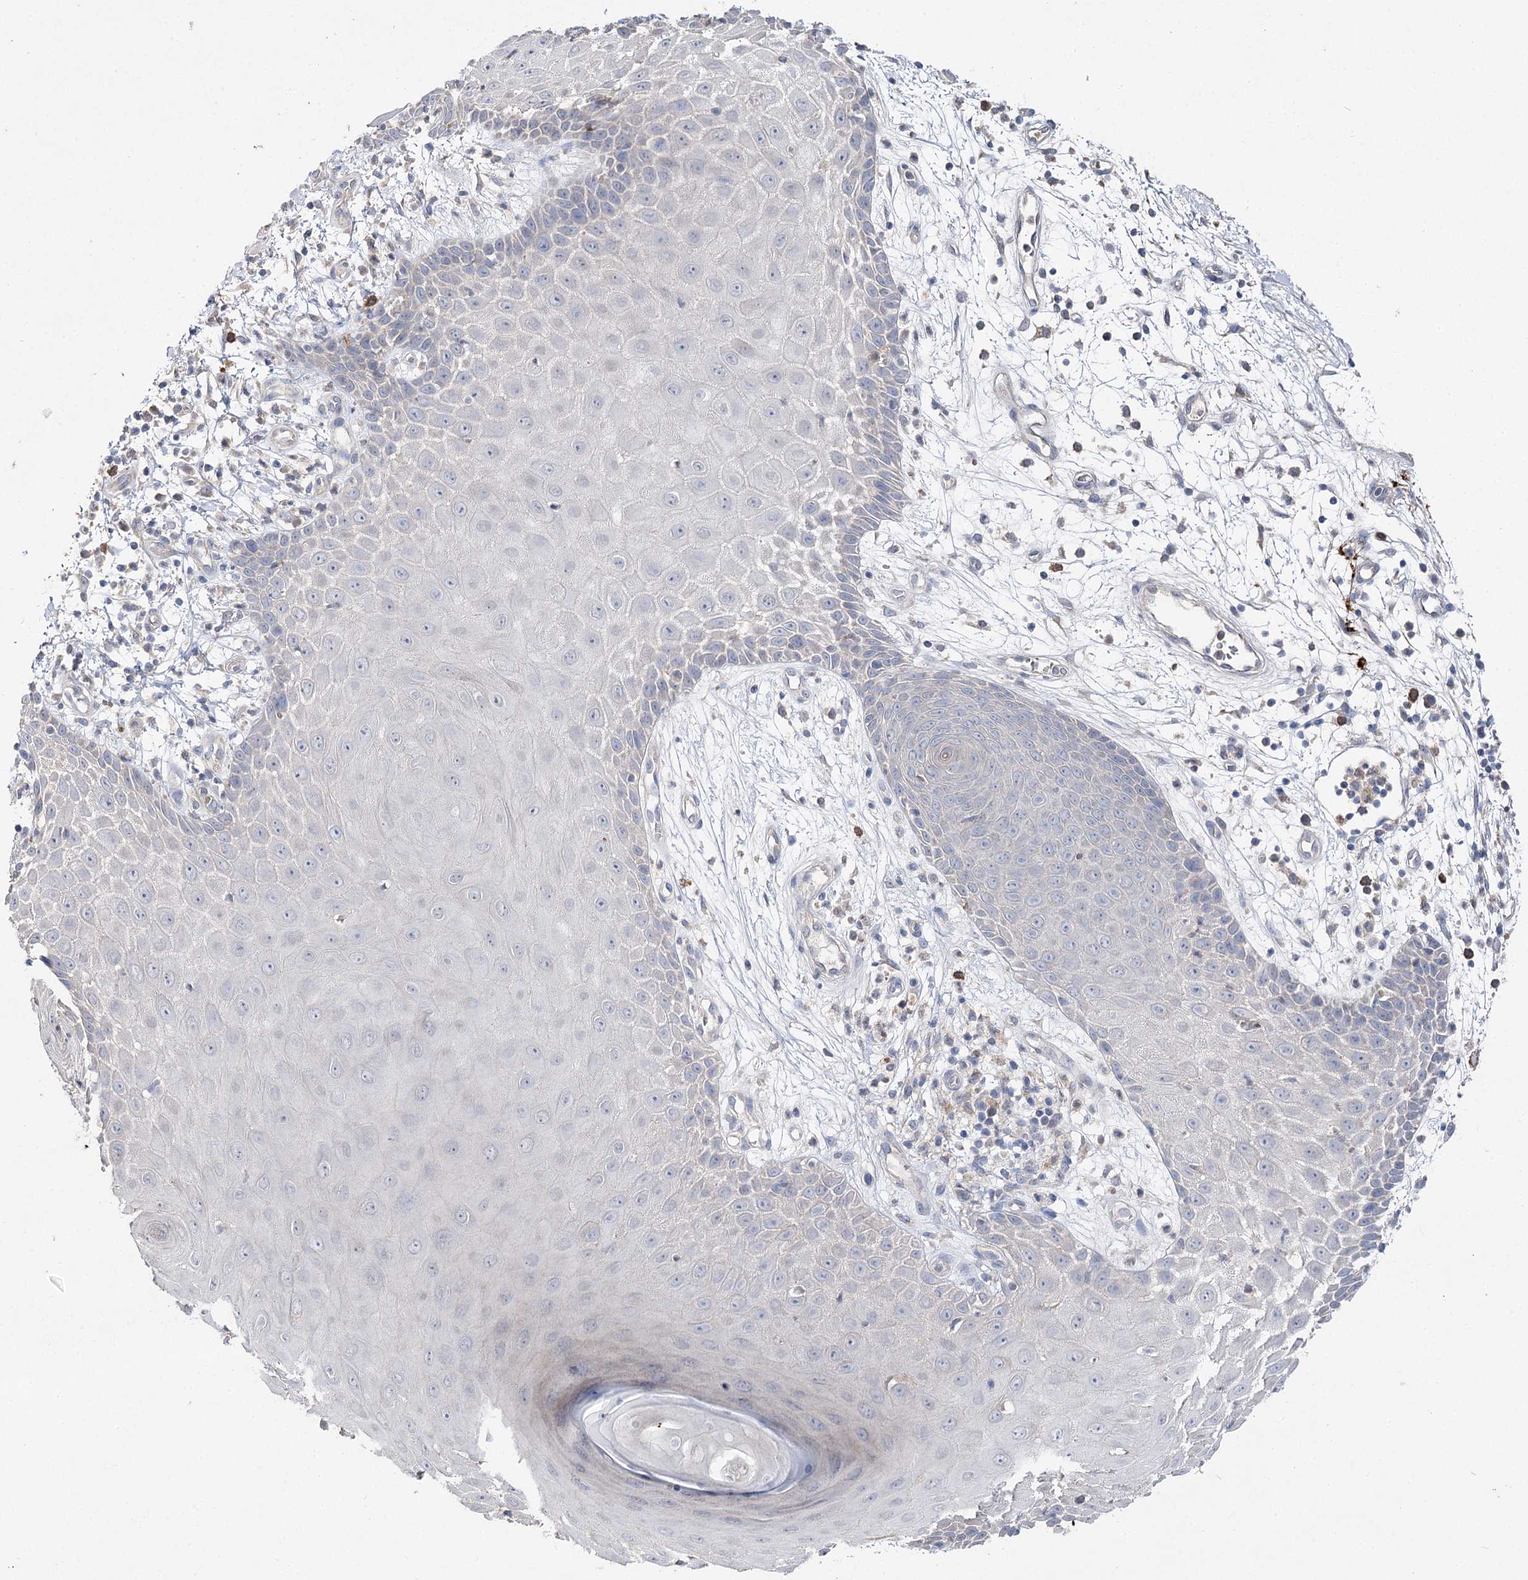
{"staining": {"intensity": "negative", "quantity": "none", "location": "none"}, "tissue": "melanoma", "cell_type": "Tumor cells", "image_type": "cancer", "snomed": [{"axis": "morphology", "description": "Malignant melanoma, NOS"}, {"axis": "topography", "description": "Skin"}], "caption": "The immunohistochemistry photomicrograph has no significant staining in tumor cells of melanoma tissue.", "gene": "AURKC", "patient": {"sex": "female", "age": 82}}